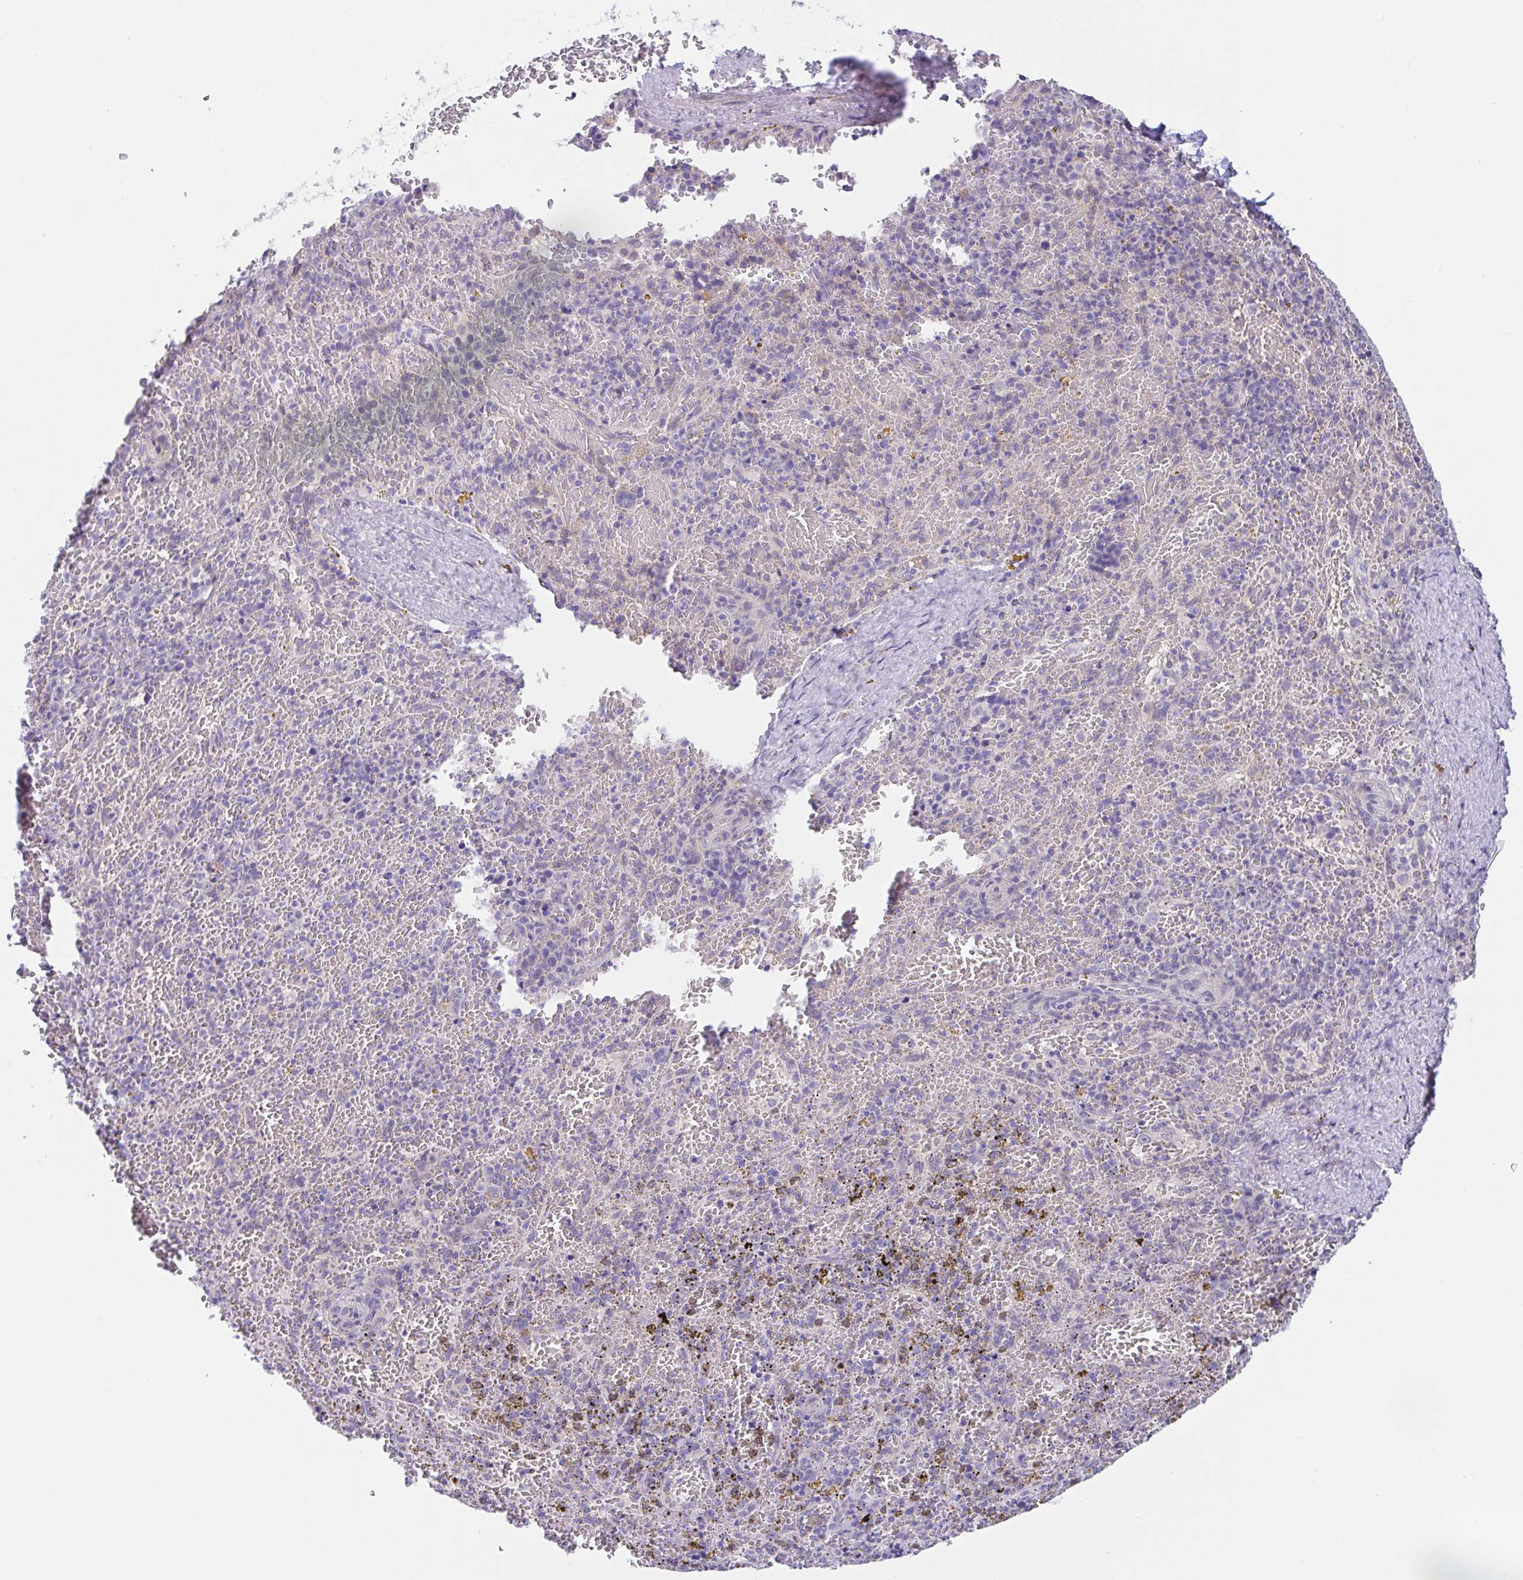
{"staining": {"intensity": "negative", "quantity": "none", "location": "none"}, "tissue": "spleen", "cell_type": "Cells in red pulp", "image_type": "normal", "snomed": [{"axis": "morphology", "description": "Normal tissue, NOS"}, {"axis": "topography", "description": "Spleen"}], "caption": "High magnification brightfield microscopy of unremarkable spleen stained with DAB (3,3'-diaminobenzidine) (brown) and counterstained with hematoxylin (blue): cells in red pulp show no significant positivity. (IHC, brightfield microscopy, high magnification).", "gene": "TRAF4", "patient": {"sex": "female", "age": 50}}